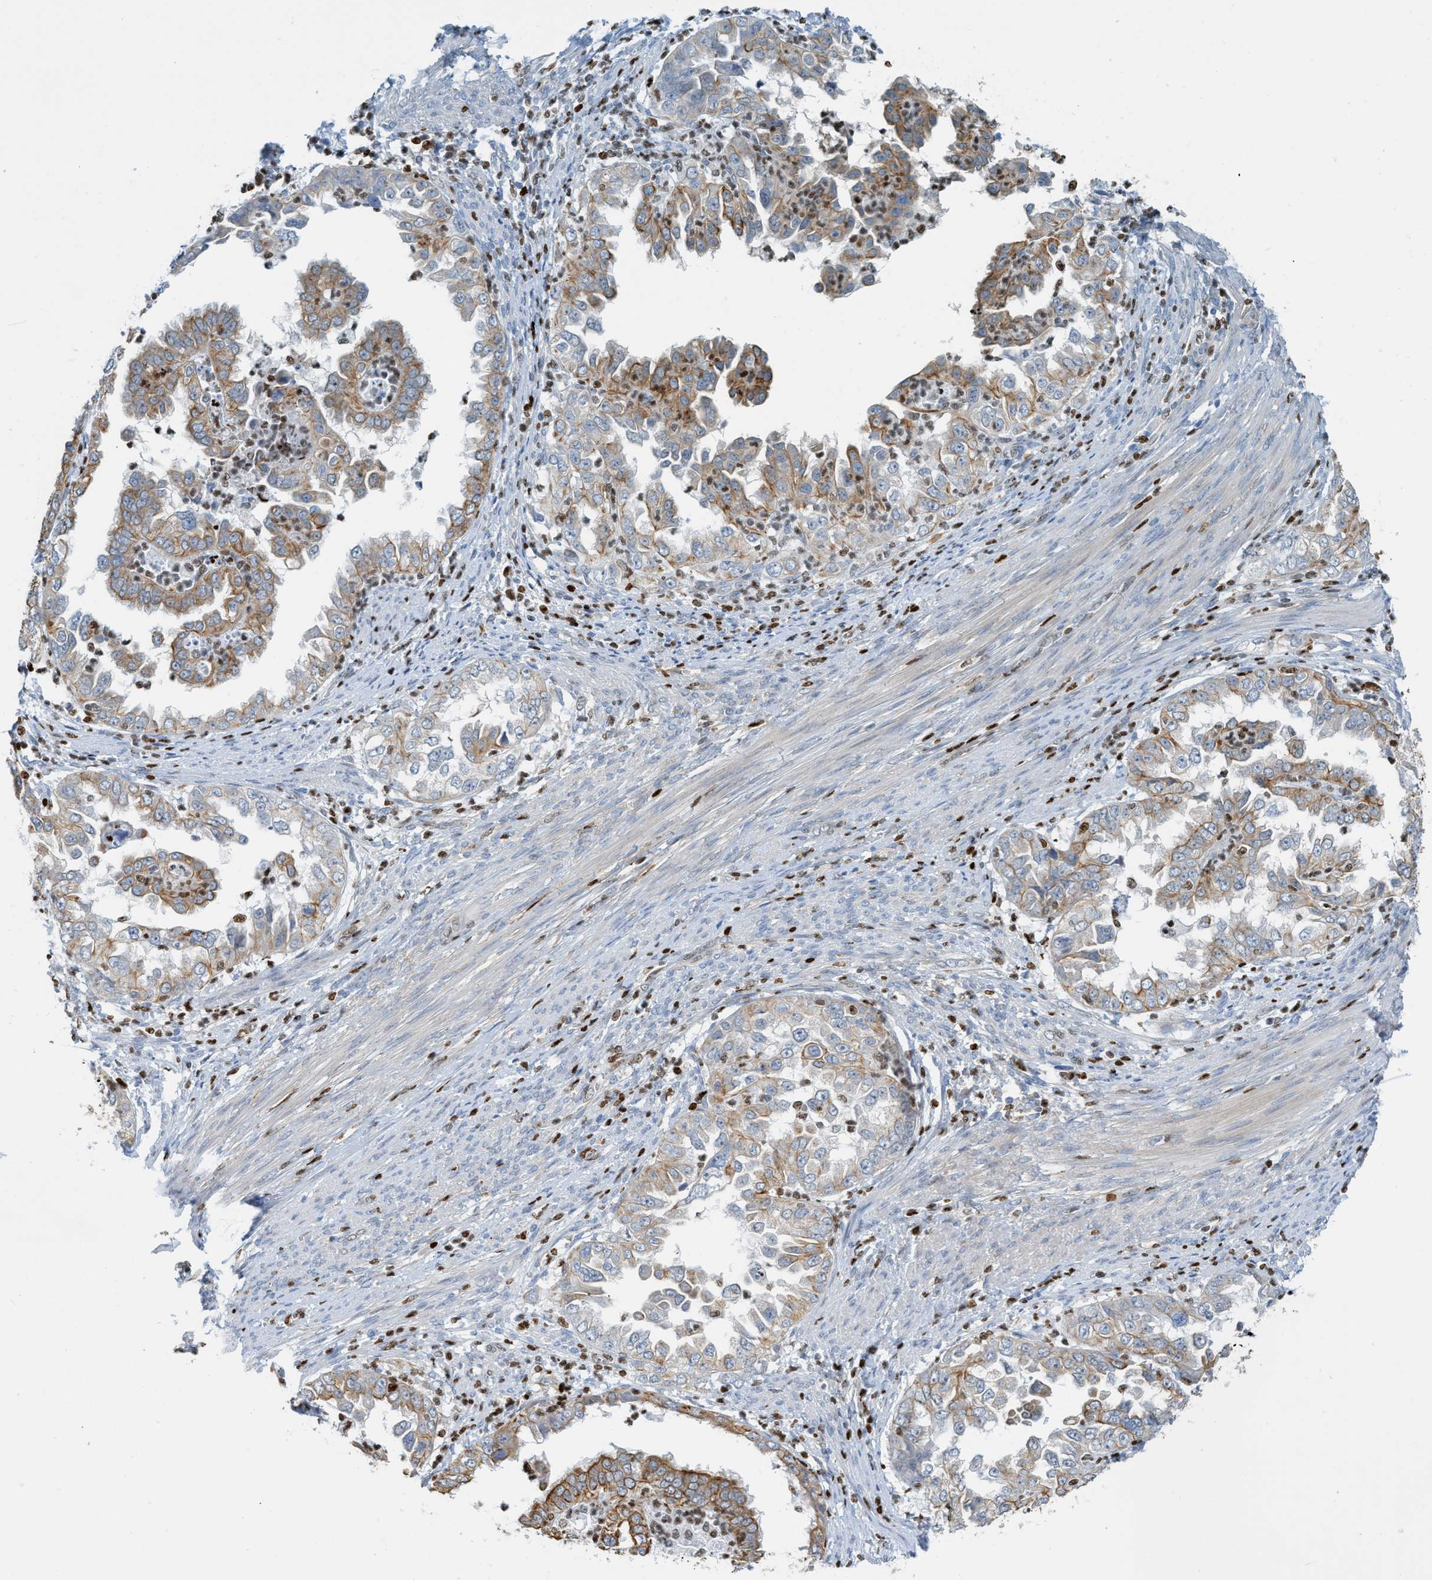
{"staining": {"intensity": "moderate", "quantity": "25%-75%", "location": "cytoplasmic/membranous"}, "tissue": "endometrial cancer", "cell_type": "Tumor cells", "image_type": "cancer", "snomed": [{"axis": "morphology", "description": "Adenocarcinoma, NOS"}, {"axis": "topography", "description": "Endometrium"}], "caption": "Protein staining by immunohistochemistry reveals moderate cytoplasmic/membranous staining in approximately 25%-75% of tumor cells in endometrial cancer (adenocarcinoma).", "gene": "SH3D19", "patient": {"sex": "female", "age": 85}}